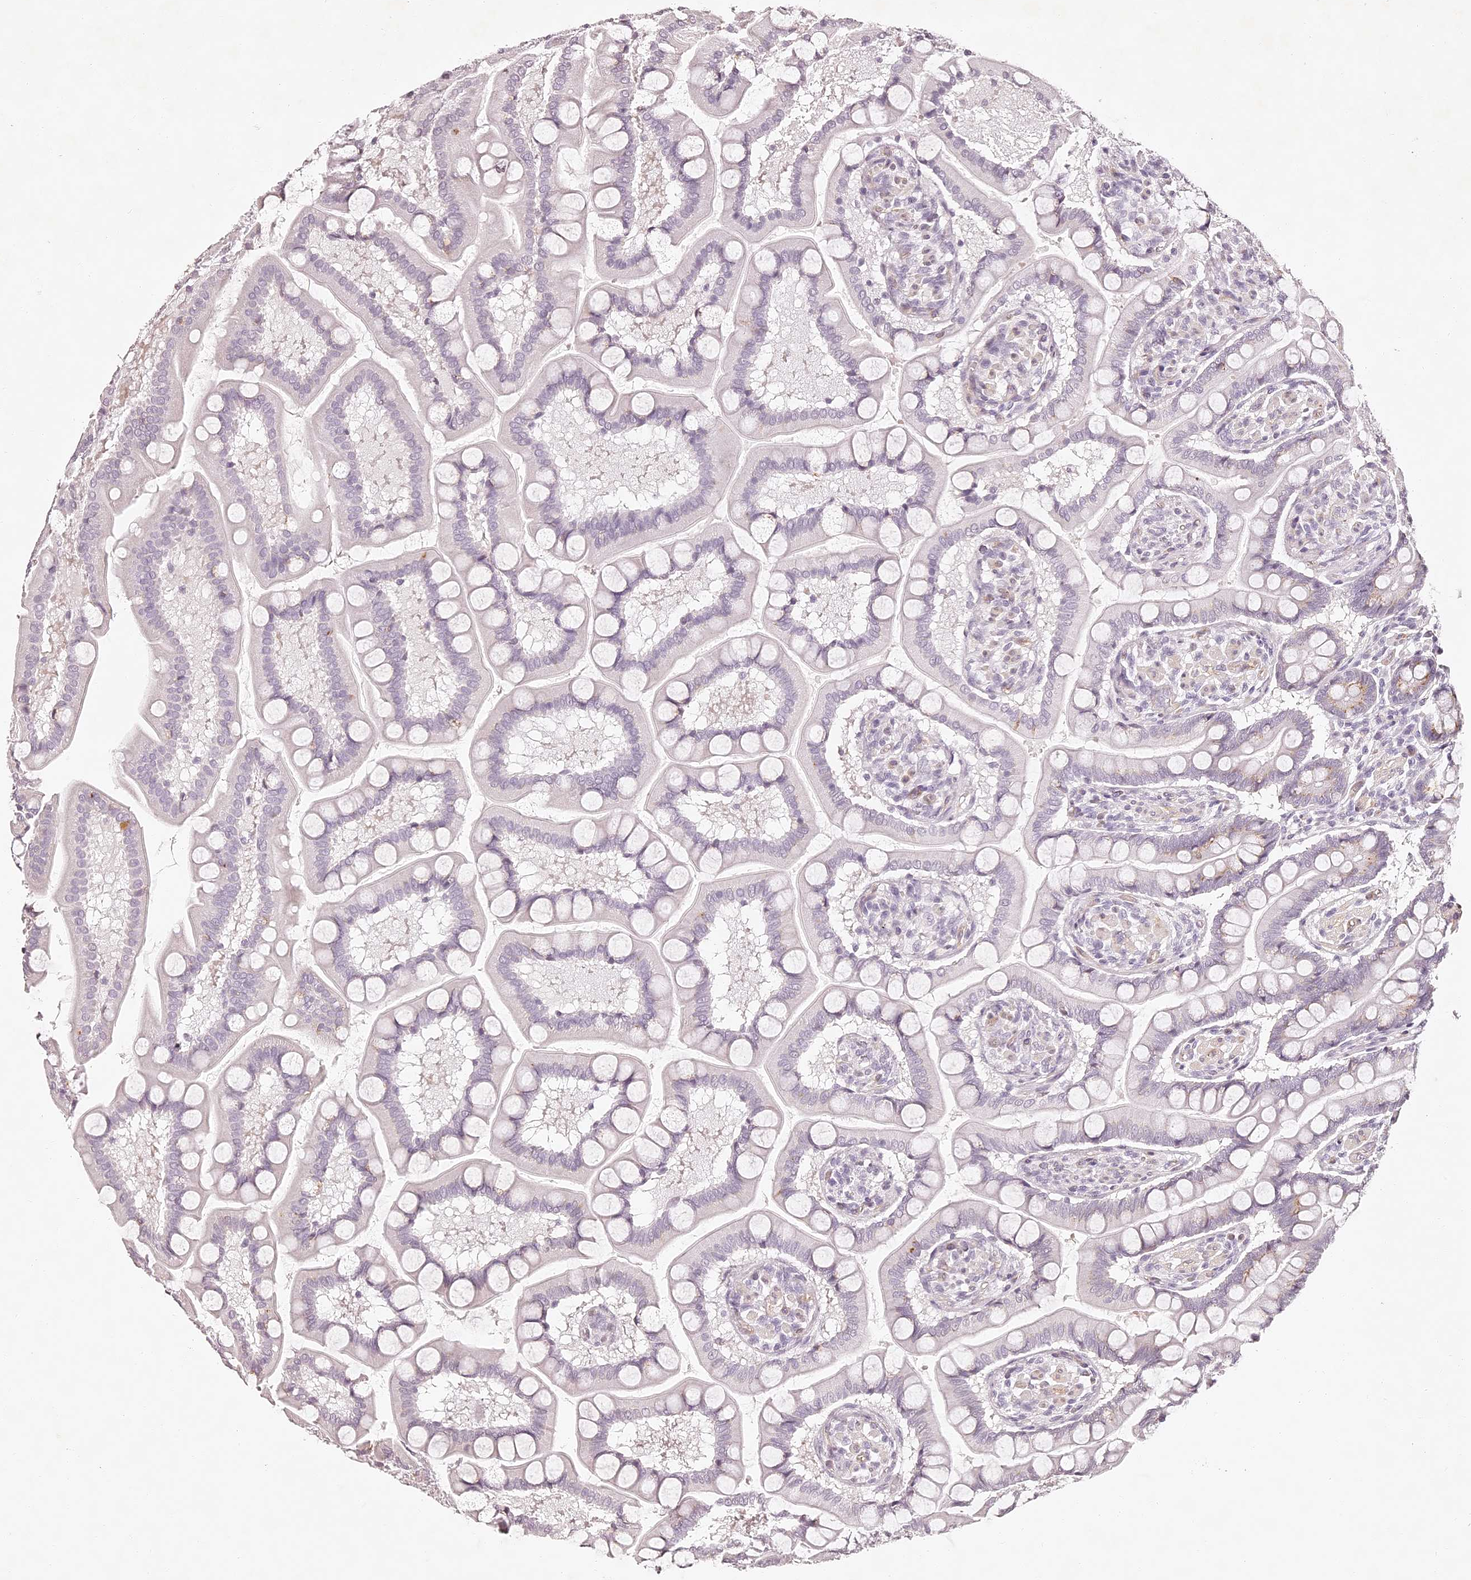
{"staining": {"intensity": "moderate", "quantity": "<25%", "location": "cytoplasmic/membranous"}, "tissue": "small intestine", "cell_type": "Glandular cells", "image_type": "normal", "snomed": [{"axis": "morphology", "description": "Normal tissue, NOS"}, {"axis": "topography", "description": "Small intestine"}], "caption": "Unremarkable small intestine demonstrates moderate cytoplasmic/membranous positivity in approximately <25% of glandular cells, visualized by immunohistochemistry. The protein of interest is stained brown, and the nuclei are stained in blue (DAB IHC with brightfield microscopy, high magnification).", "gene": "ELAPOR1", "patient": {"sex": "male", "age": 41}}